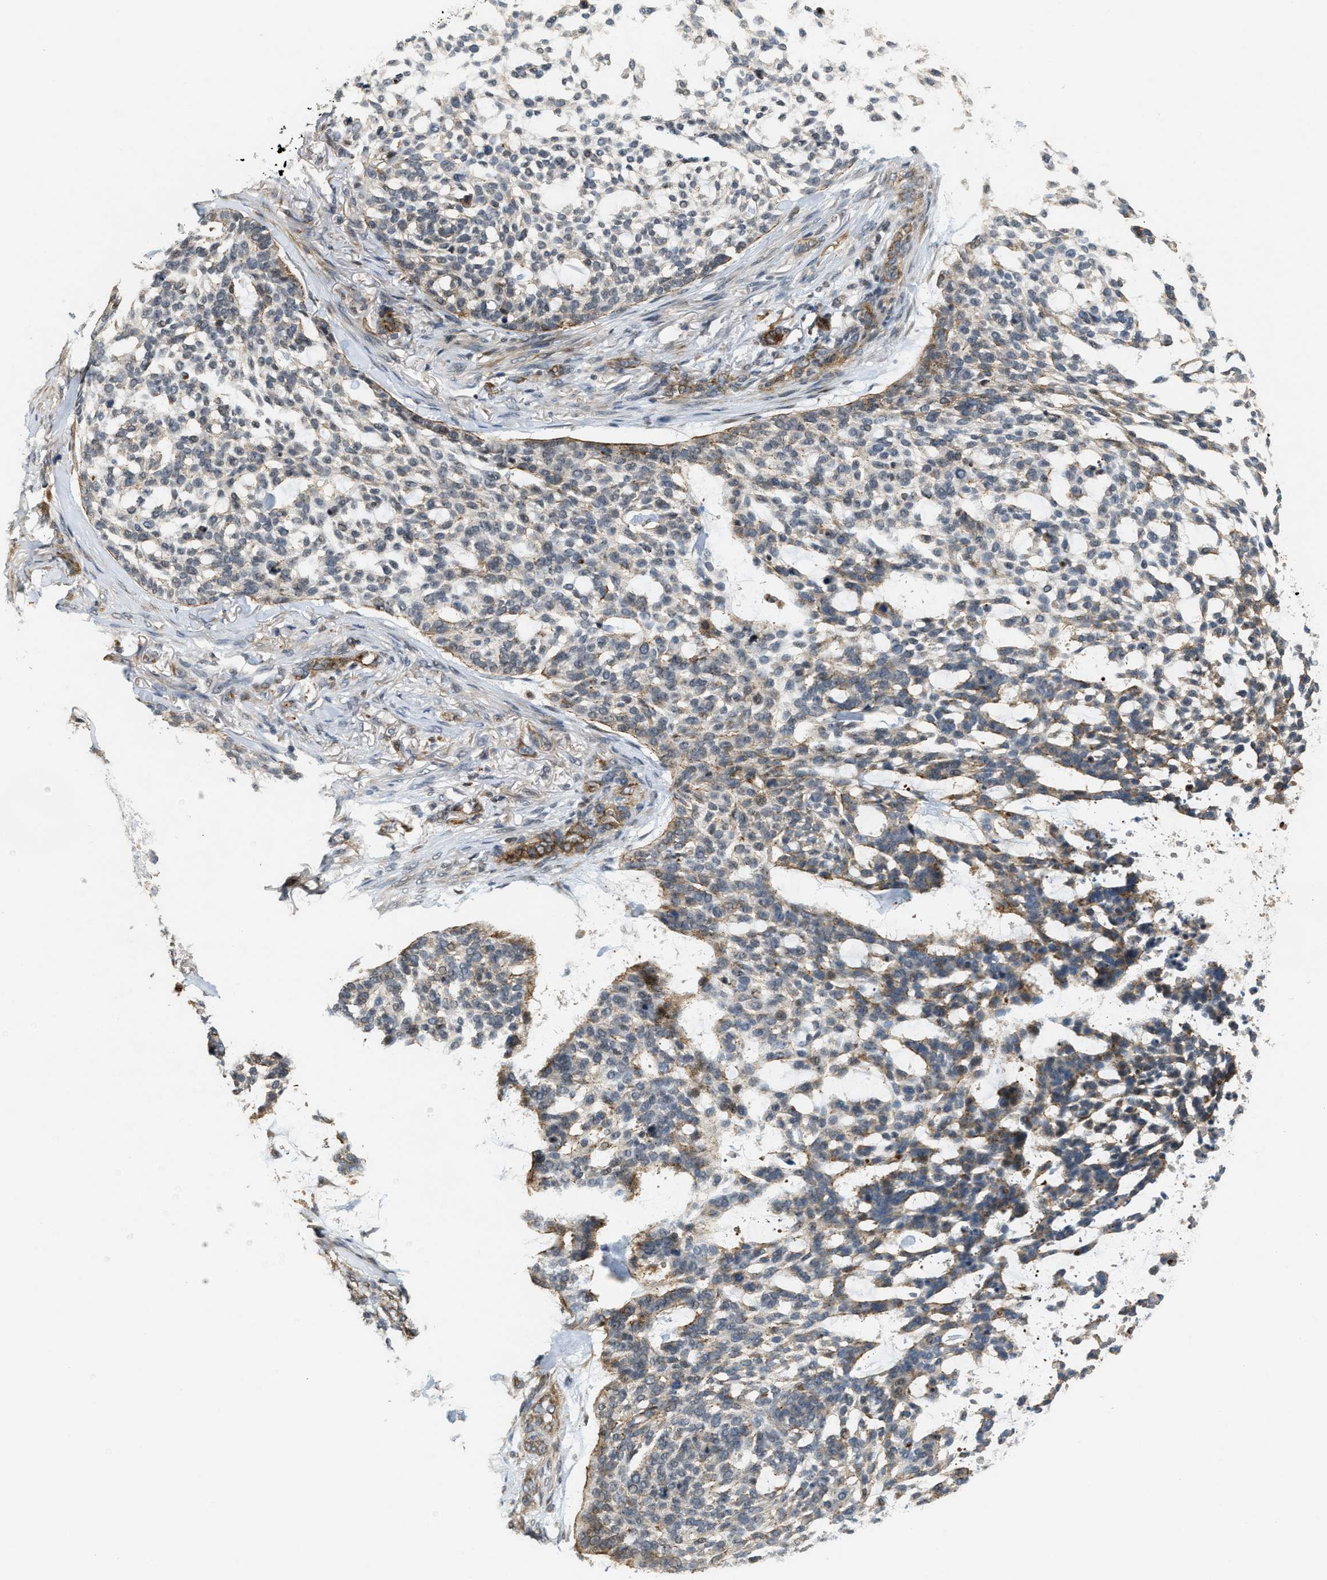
{"staining": {"intensity": "moderate", "quantity": "<25%", "location": "cytoplasmic/membranous"}, "tissue": "skin cancer", "cell_type": "Tumor cells", "image_type": "cancer", "snomed": [{"axis": "morphology", "description": "Basal cell carcinoma"}, {"axis": "topography", "description": "Skin"}], "caption": "Skin basal cell carcinoma was stained to show a protein in brown. There is low levels of moderate cytoplasmic/membranous positivity in approximately <25% of tumor cells.", "gene": "DPF2", "patient": {"sex": "female", "age": 64}}